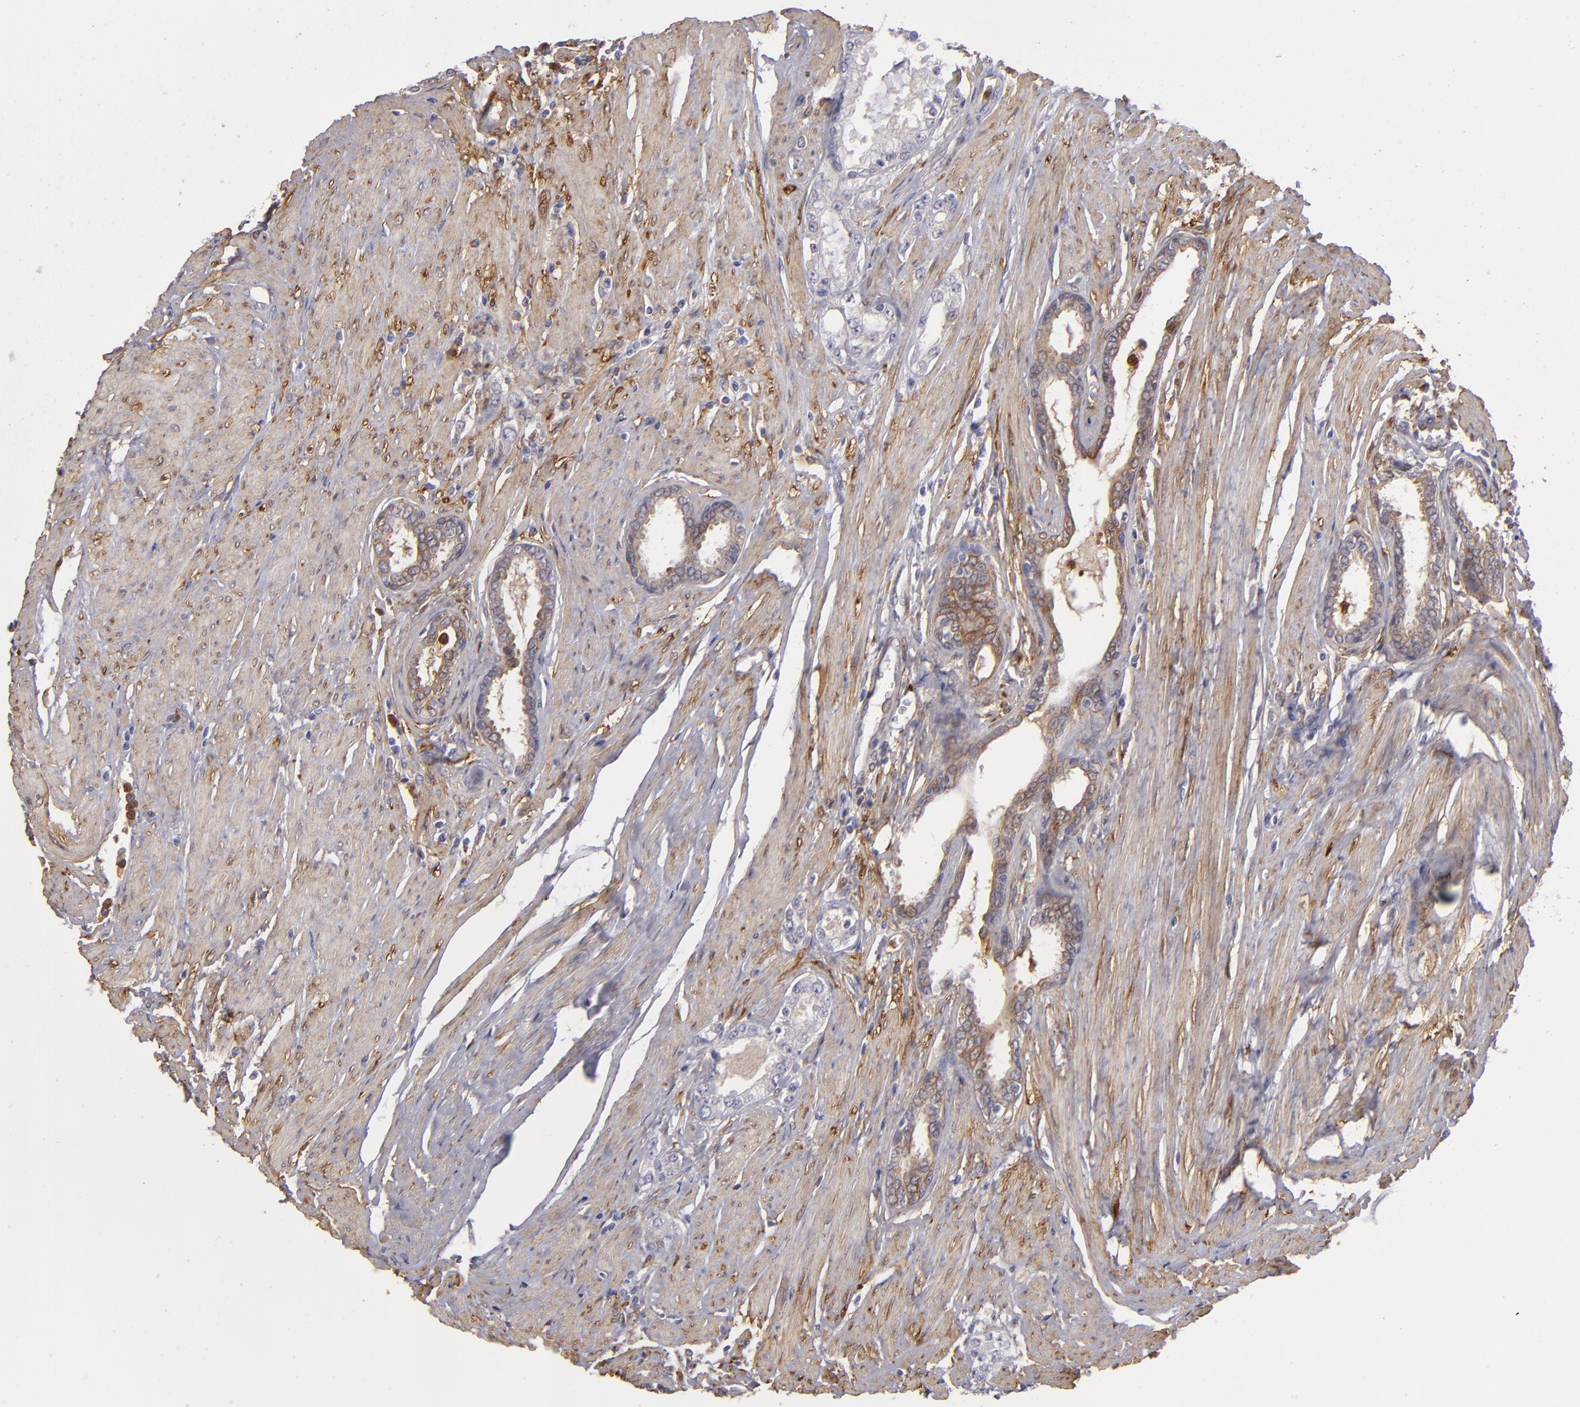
{"staining": {"intensity": "weak", "quantity": "<25%", "location": "cytoplasmic/membranous"}, "tissue": "prostate cancer", "cell_type": "Tumor cells", "image_type": "cancer", "snomed": [{"axis": "morphology", "description": "Adenocarcinoma, Medium grade"}, {"axis": "topography", "description": "Prostate"}], "caption": "Immunohistochemistry photomicrograph of prostate adenocarcinoma (medium-grade) stained for a protein (brown), which exhibits no positivity in tumor cells.", "gene": "VCL", "patient": {"sex": "male", "age": 72}}